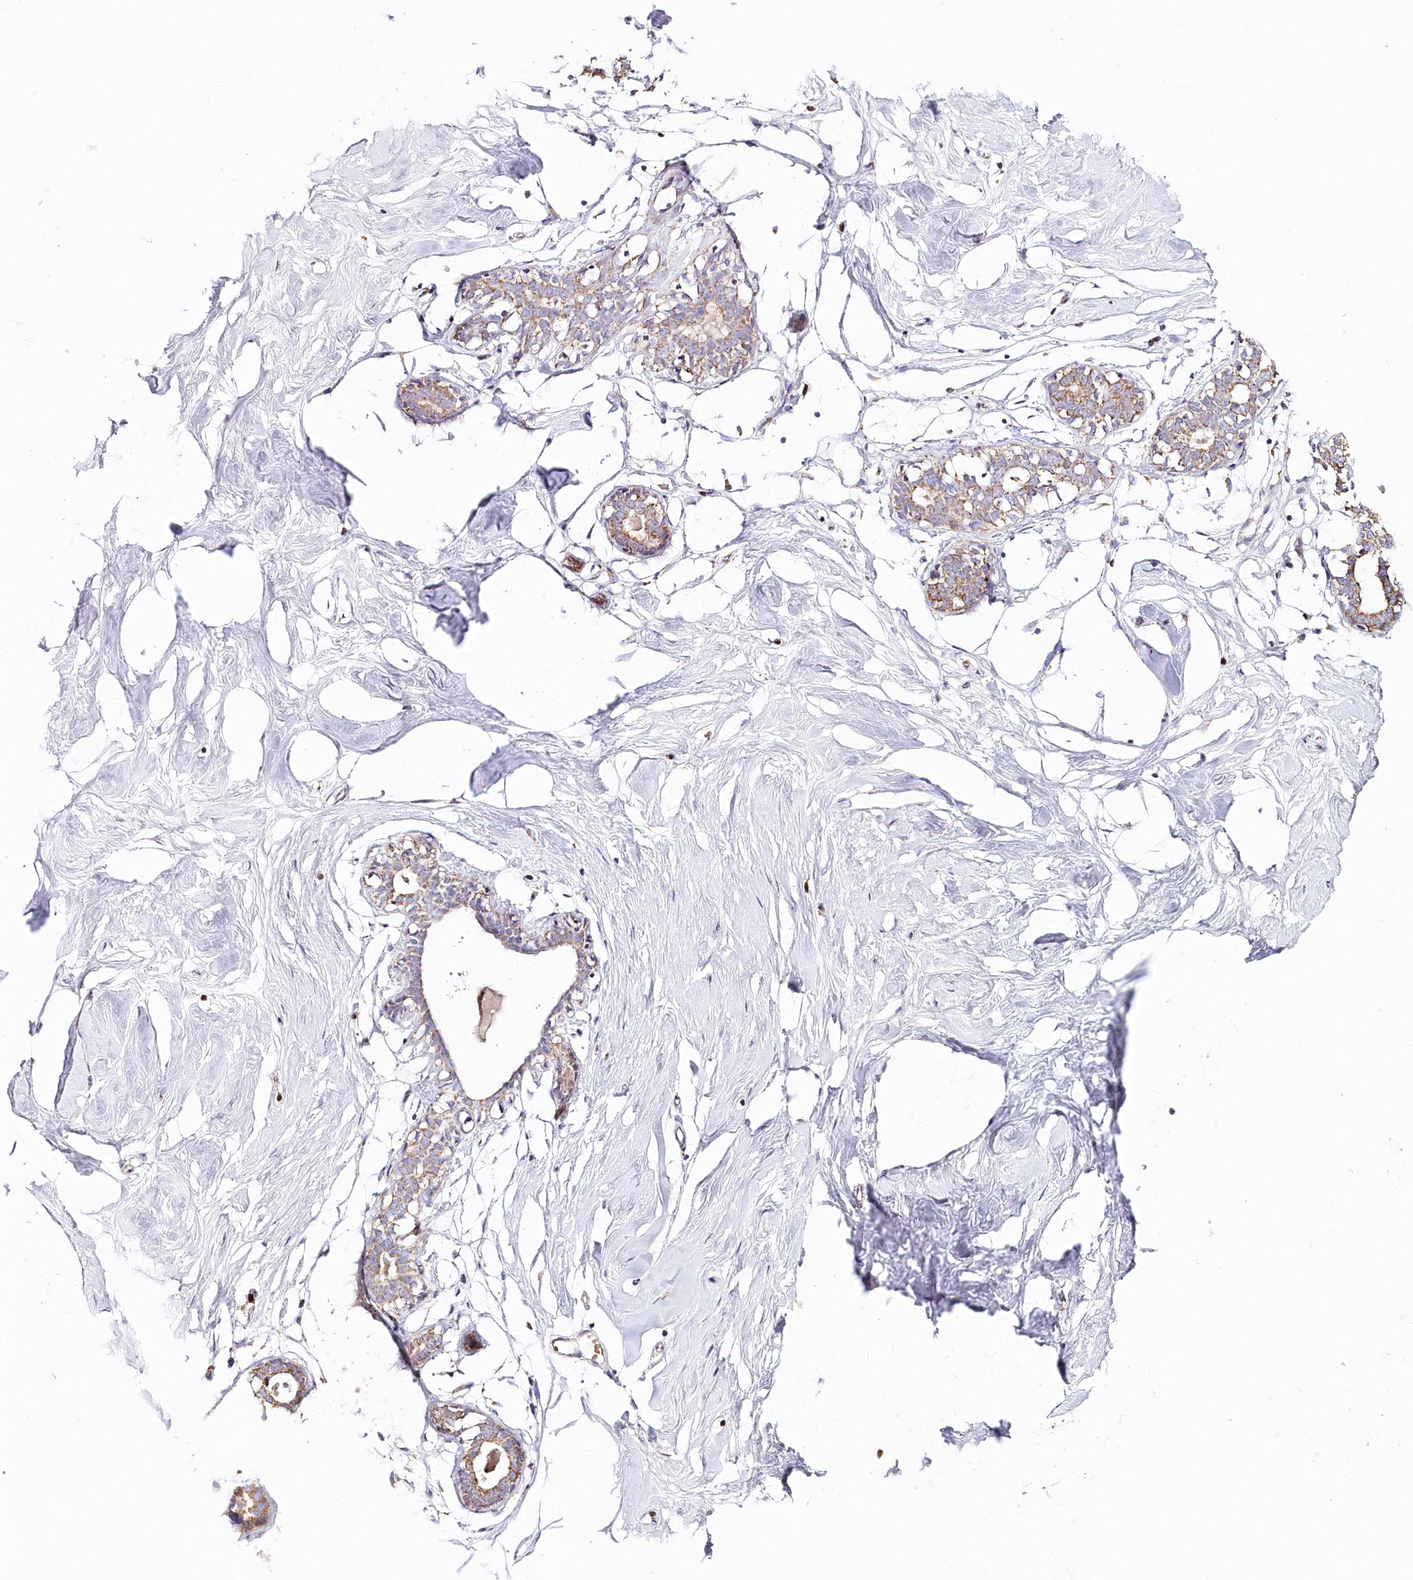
{"staining": {"intensity": "negative", "quantity": "none", "location": "none"}, "tissue": "breast", "cell_type": "Adipocytes", "image_type": "normal", "snomed": [{"axis": "morphology", "description": "Normal tissue, NOS"}, {"axis": "morphology", "description": "Adenoma, NOS"}, {"axis": "topography", "description": "Breast"}], "caption": "Immunohistochemistry (IHC) of normal human breast displays no staining in adipocytes. (DAB IHC visualized using brightfield microscopy, high magnification).", "gene": "MMP25", "patient": {"sex": "female", "age": 23}}